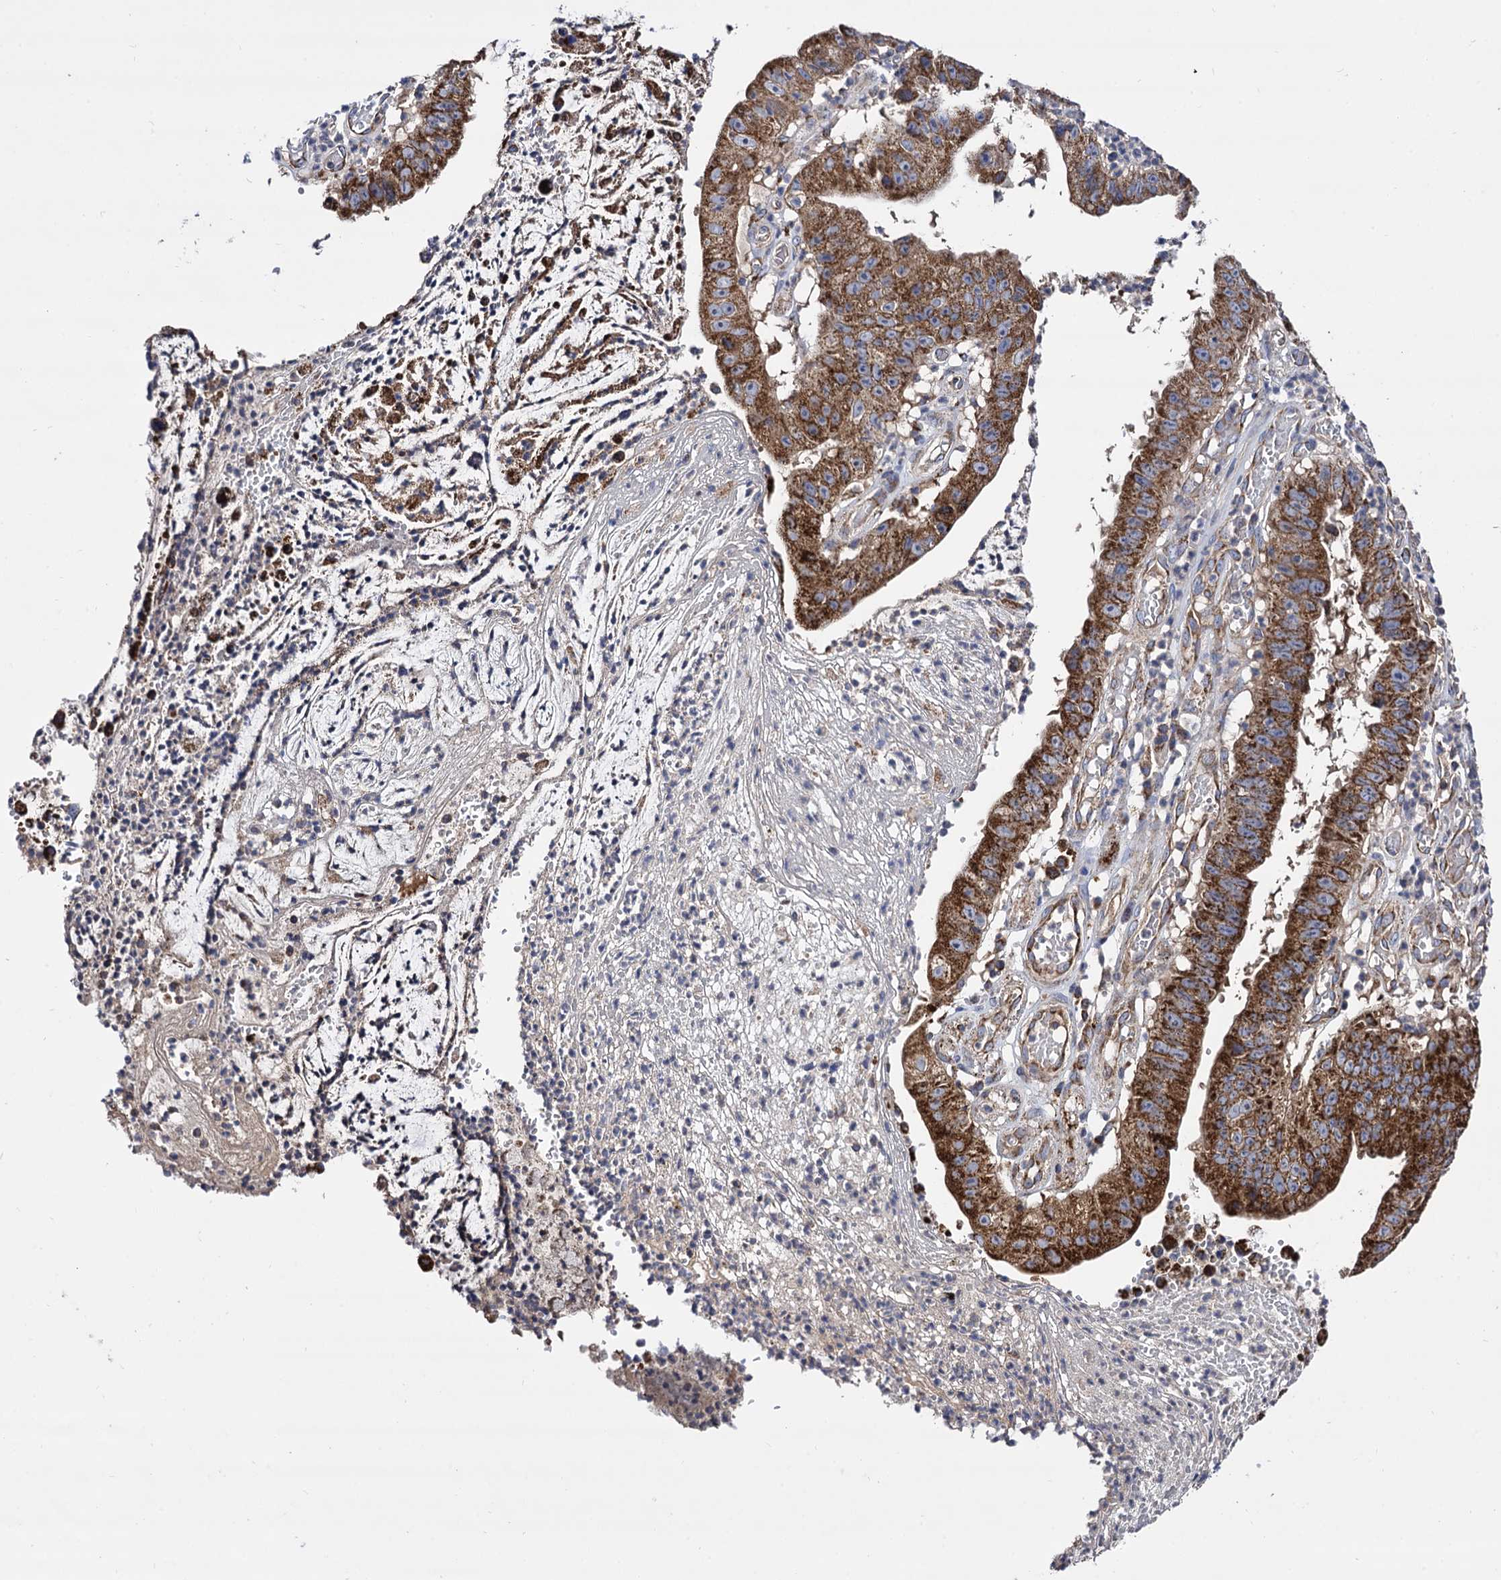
{"staining": {"intensity": "strong", "quantity": ">75%", "location": "cytoplasmic/membranous"}, "tissue": "stomach cancer", "cell_type": "Tumor cells", "image_type": "cancer", "snomed": [{"axis": "morphology", "description": "Adenocarcinoma, NOS"}, {"axis": "topography", "description": "Stomach"}], "caption": "Immunohistochemical staining of adenocarcinoma (stomach) shows high levels of strong cytoplasmic/membranous positivity in about >75% of tumor cells.", "gene": "IQCH", "patient": {"sex": "male", "age": 59}}